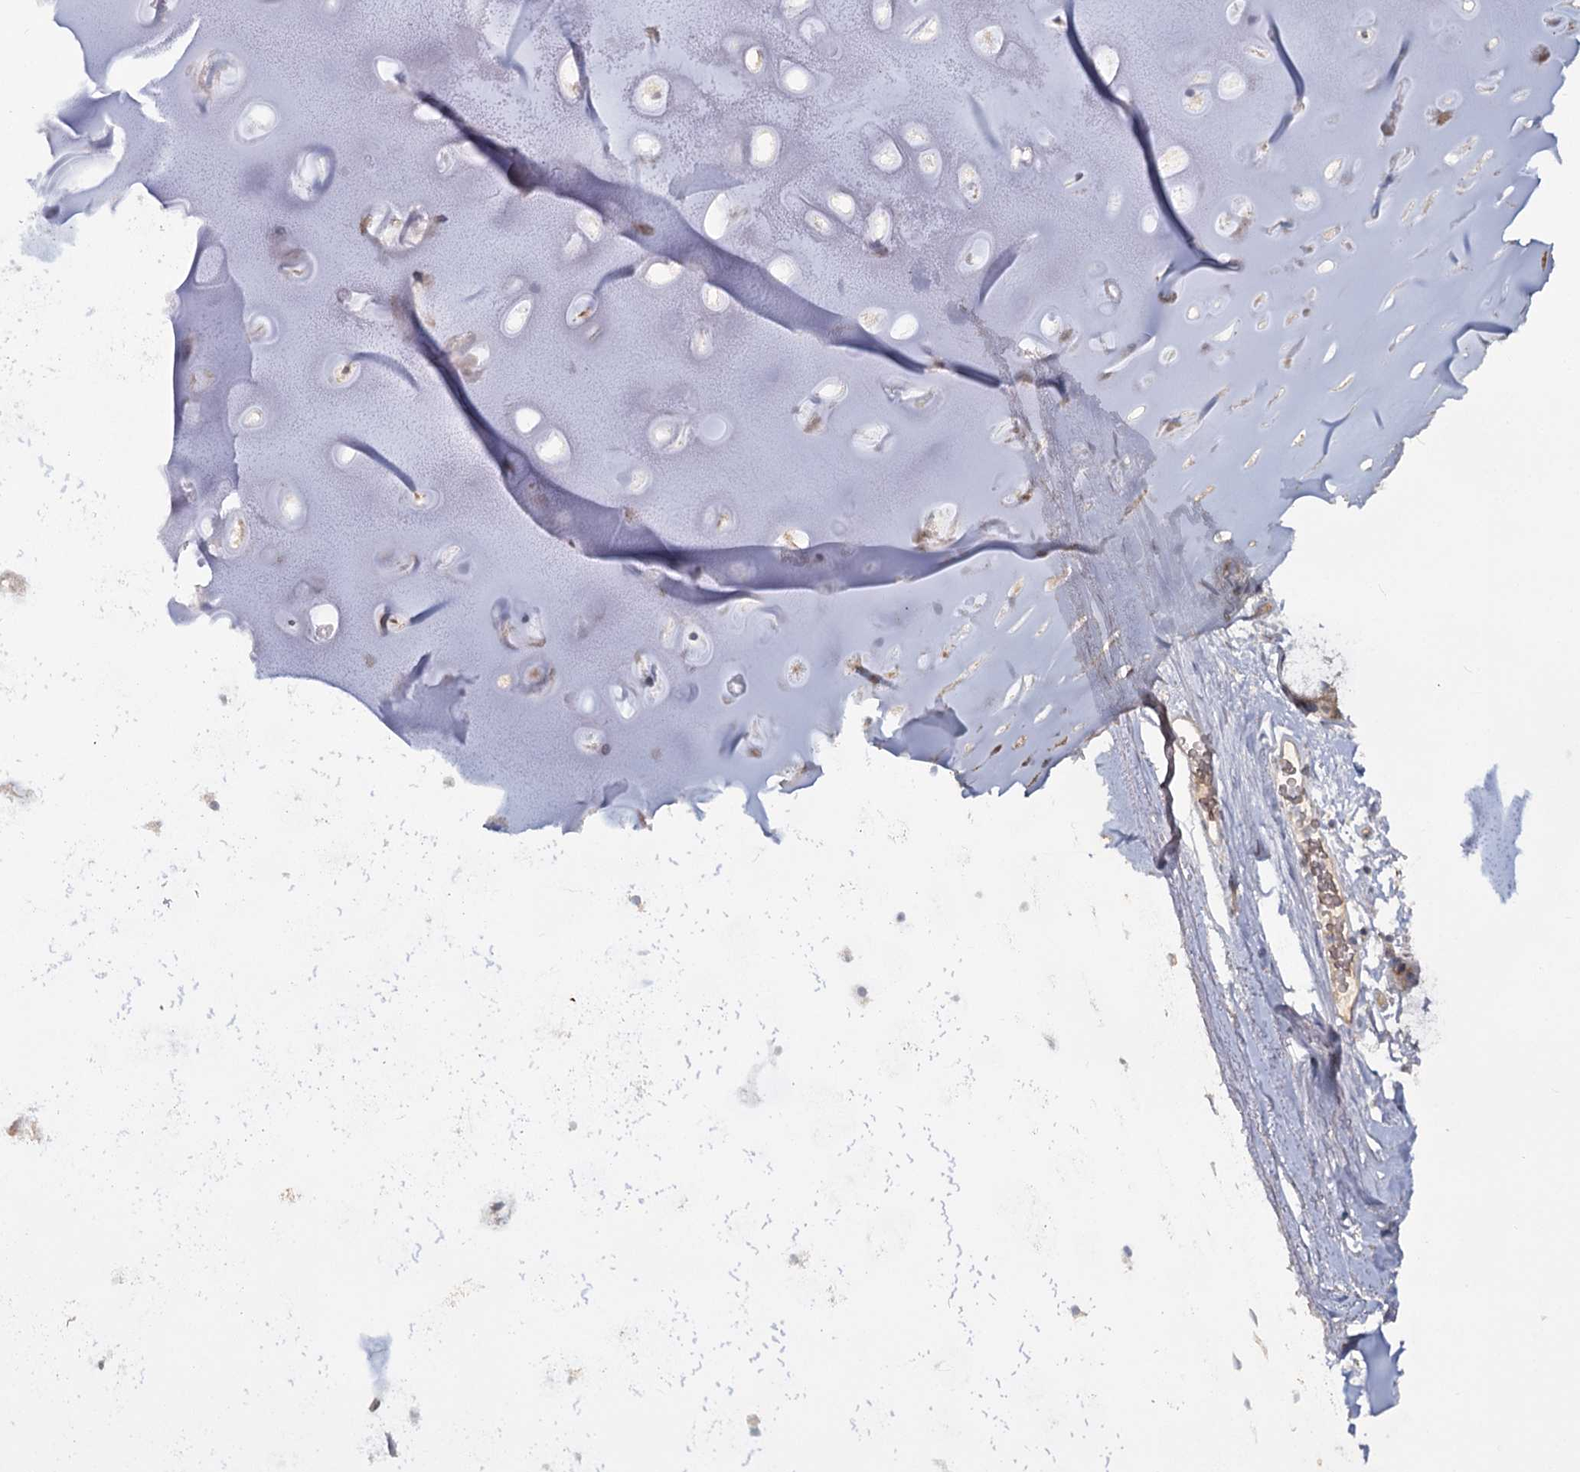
{"staining": {"intensity": "negative", "quantity": "none", "location": "none"}, "tissue": "adipose tissue", "cell_type": "Adipocytes", "image_type": "normal", "snomed": [{"axis": "morphology", "description": "Normal tissue, NOS"}, {"axis": "topography", "description": "Lymph node"}, {"axis": "topography", "description": "Bronchus"}], "caption": "High power microscopy micrograph of an immunohistochemistry micrograph of unremarkable adipose tissue, revealing no significant positivity in adipocytes. (DAB (3,3'-diaminobenzidine) immunohistochemistry (IHC), high magnification).", "gene": "ANGPTL5", "patient": {"sex": "male", "age": 63}}